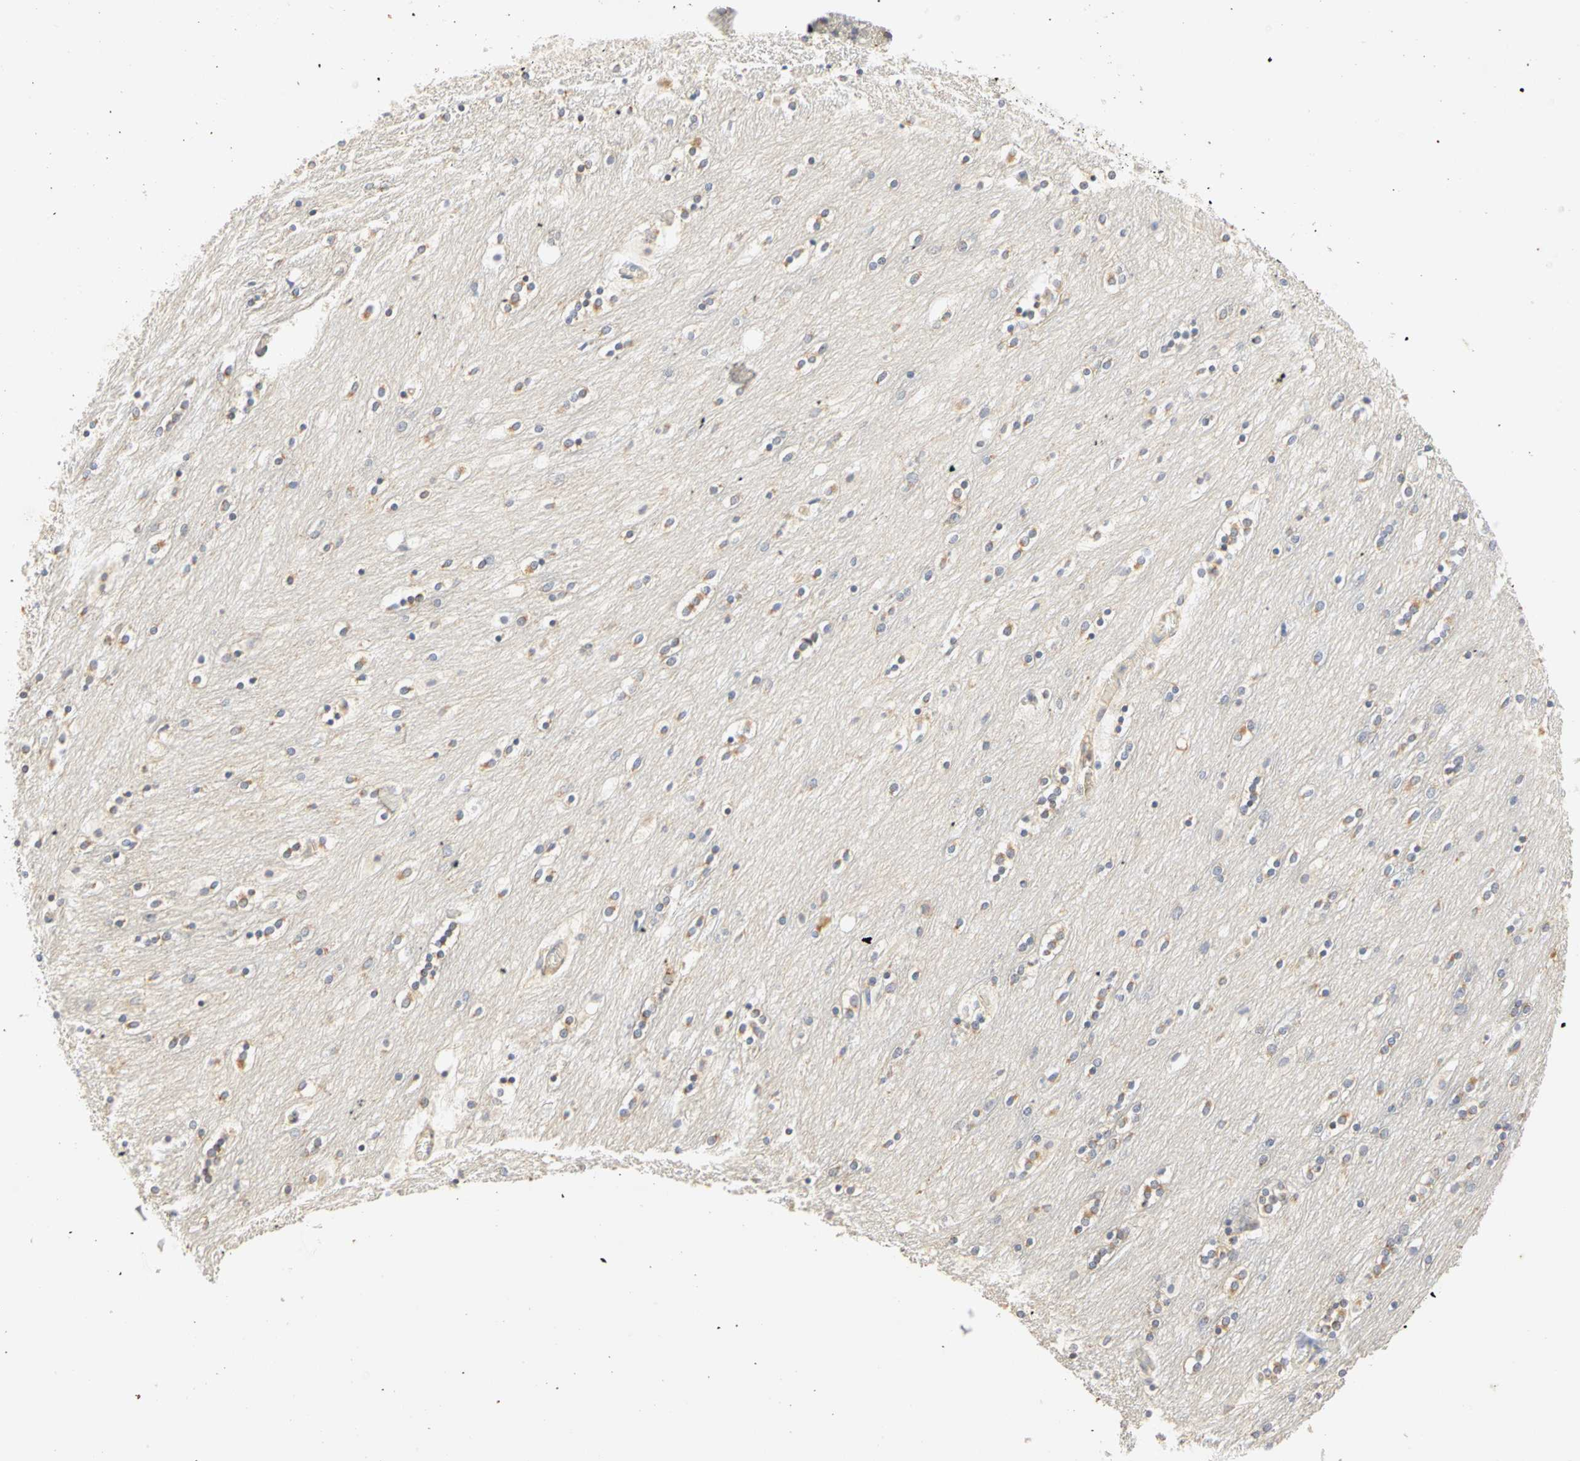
{"staining": {"intensity": "negative", "quantity": "none", "location": "none"}, "tissue": "caudate", "cell_type": "Glial cells", "image_type": "normal", "snomed": [{"axis": "morphology", "description": "Normal tissue, NOS"}, {"axis": "topography", "description": "Lateral ventricle wall"}], "caption": "IHC of benign human caudate shows no positivity in glial cells.", "gene": "GNRH2", "patient": {"sex": "female", "age": 54}}